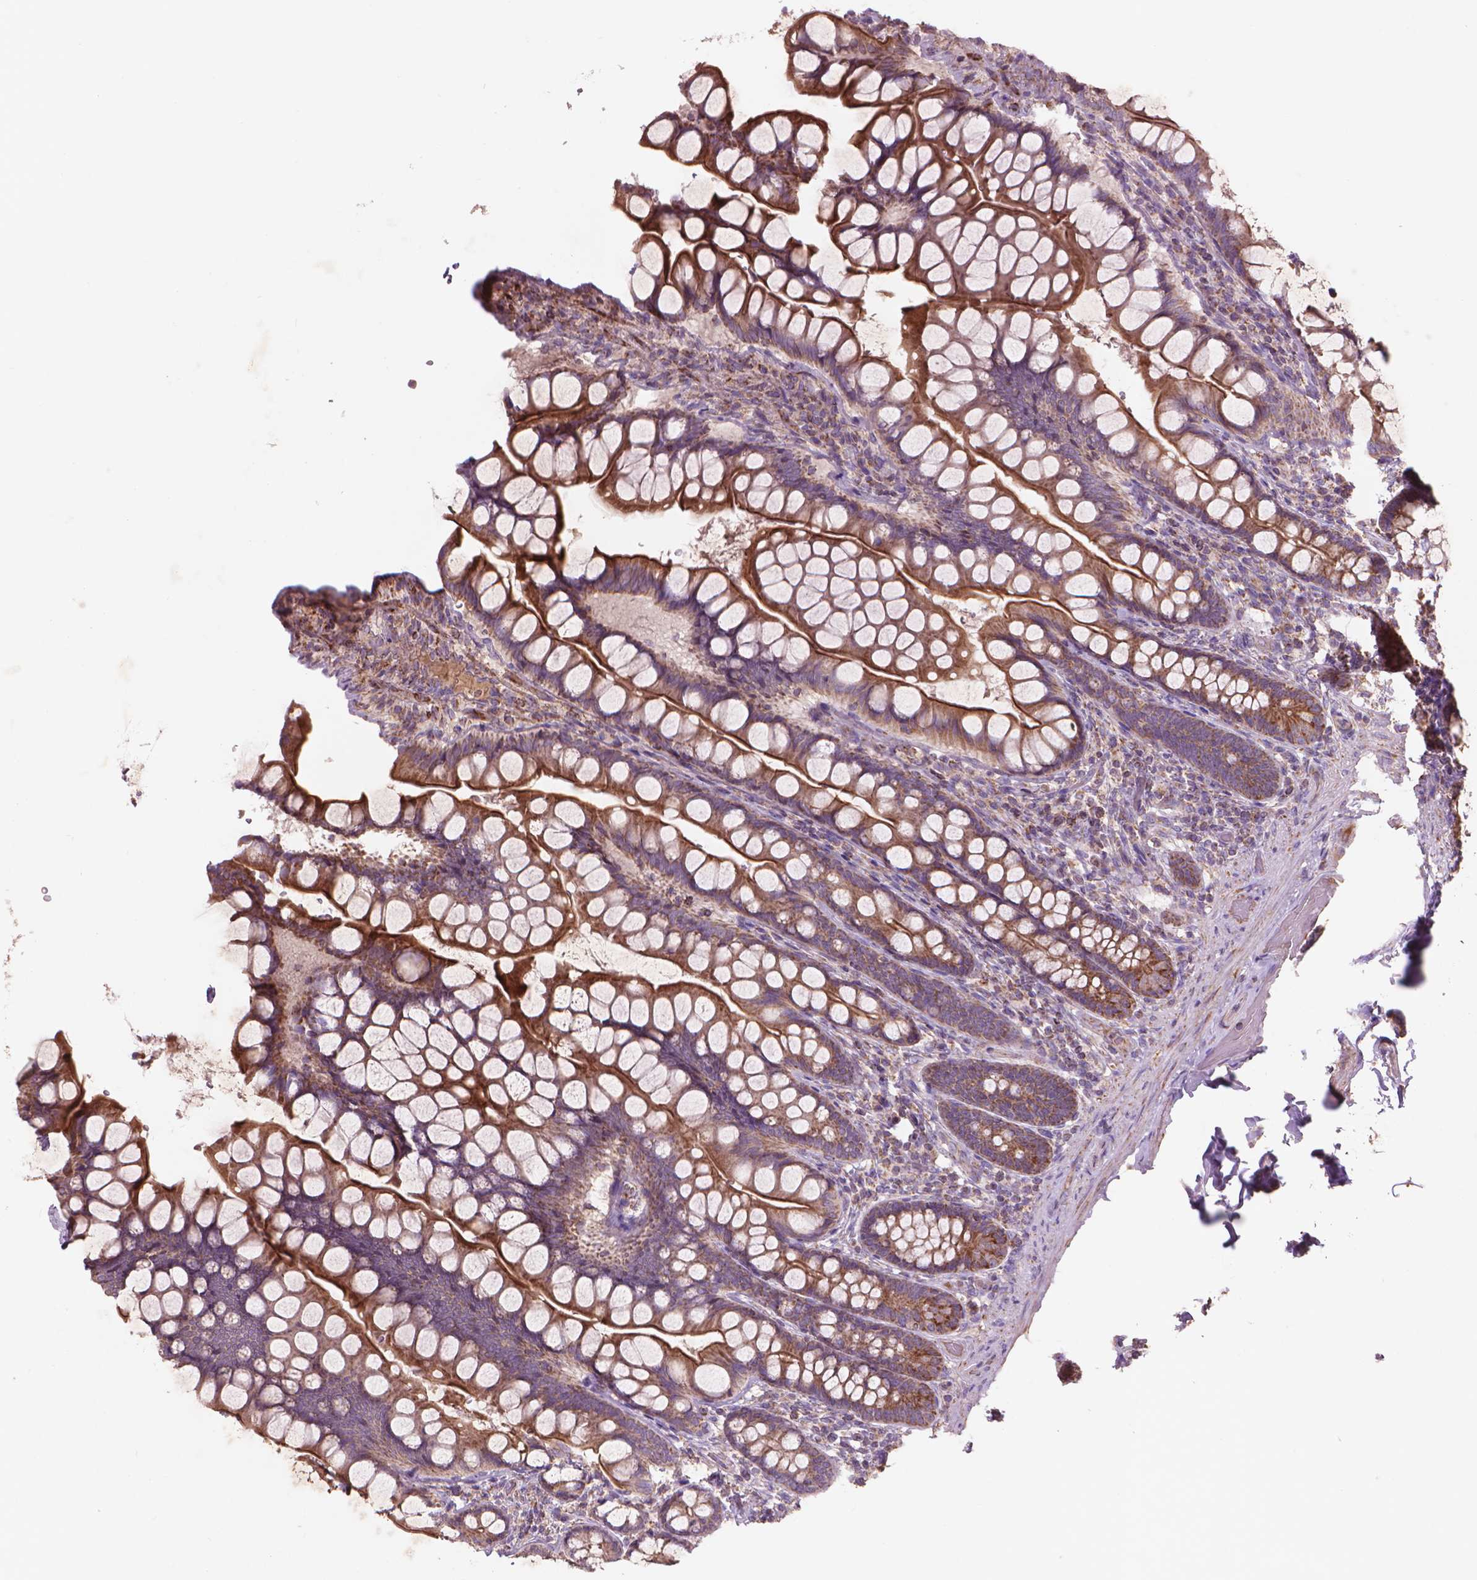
{"staining": {"intensity": "moderate", "quantity": ">75%", "location": "cytoplasmic/membranous"}, "tissue": "small intestine", "cell_type": "Glandular cells", "image_type": "normal", "snomed": [{"axis": "morphology", "description": "Normal tissue, NOS"}, {"axis": "topography", "description": "Small intestine"}], "caption": "Protein analysis of benign small intestine shows moderate cytoplasmic/membranous staining in about >75% of glandular cells. The protein of interest is stained brown, and the nuclei are stained in blue (DAB (3,3'-diaminobenzidine) IHC with brightfield microscopy, high magnification).", "gene": "NLRX1", "patient": {"sex": "male", "age": 70}}